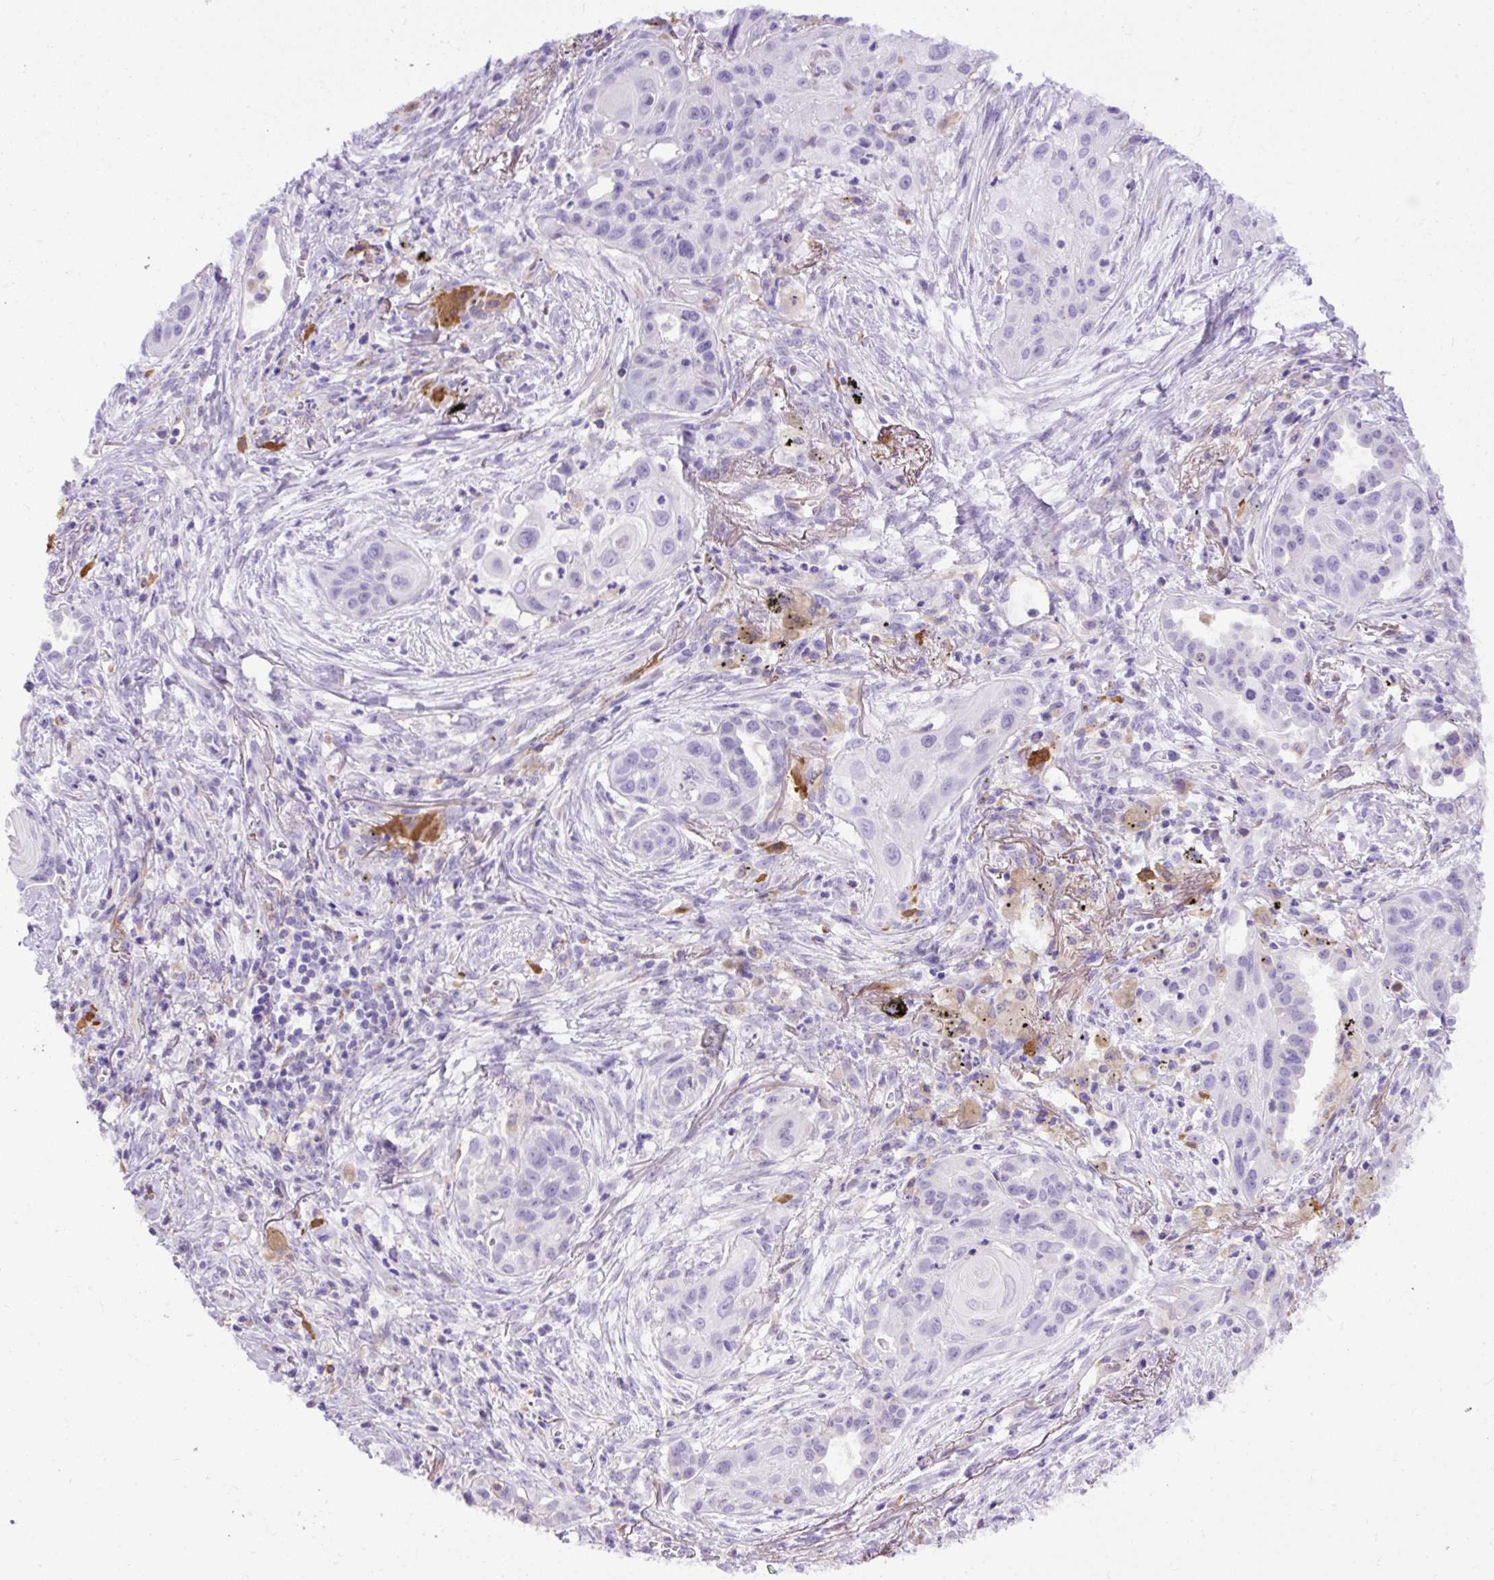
{"staining": {"intensity": "negative", "quantity": "none", "location": "none"}, "tissue": "lung cancer", "cell_type": "Tumor cells", "image_type": "cancer", "snomed": [{"axis": "morphology", "description": "Squamous cell carcinoma, NOS"}, {"axis": "topography", "description": "Lung"}], "caption": "Immunohistochemistry photomicrograph of lung cancer (squamous cell carcinoma) stained for a protein (brown), which shows no staining in tumor cells.", "gene": "SPTBN5", "patient": {"sex": "male", "age": 71}}